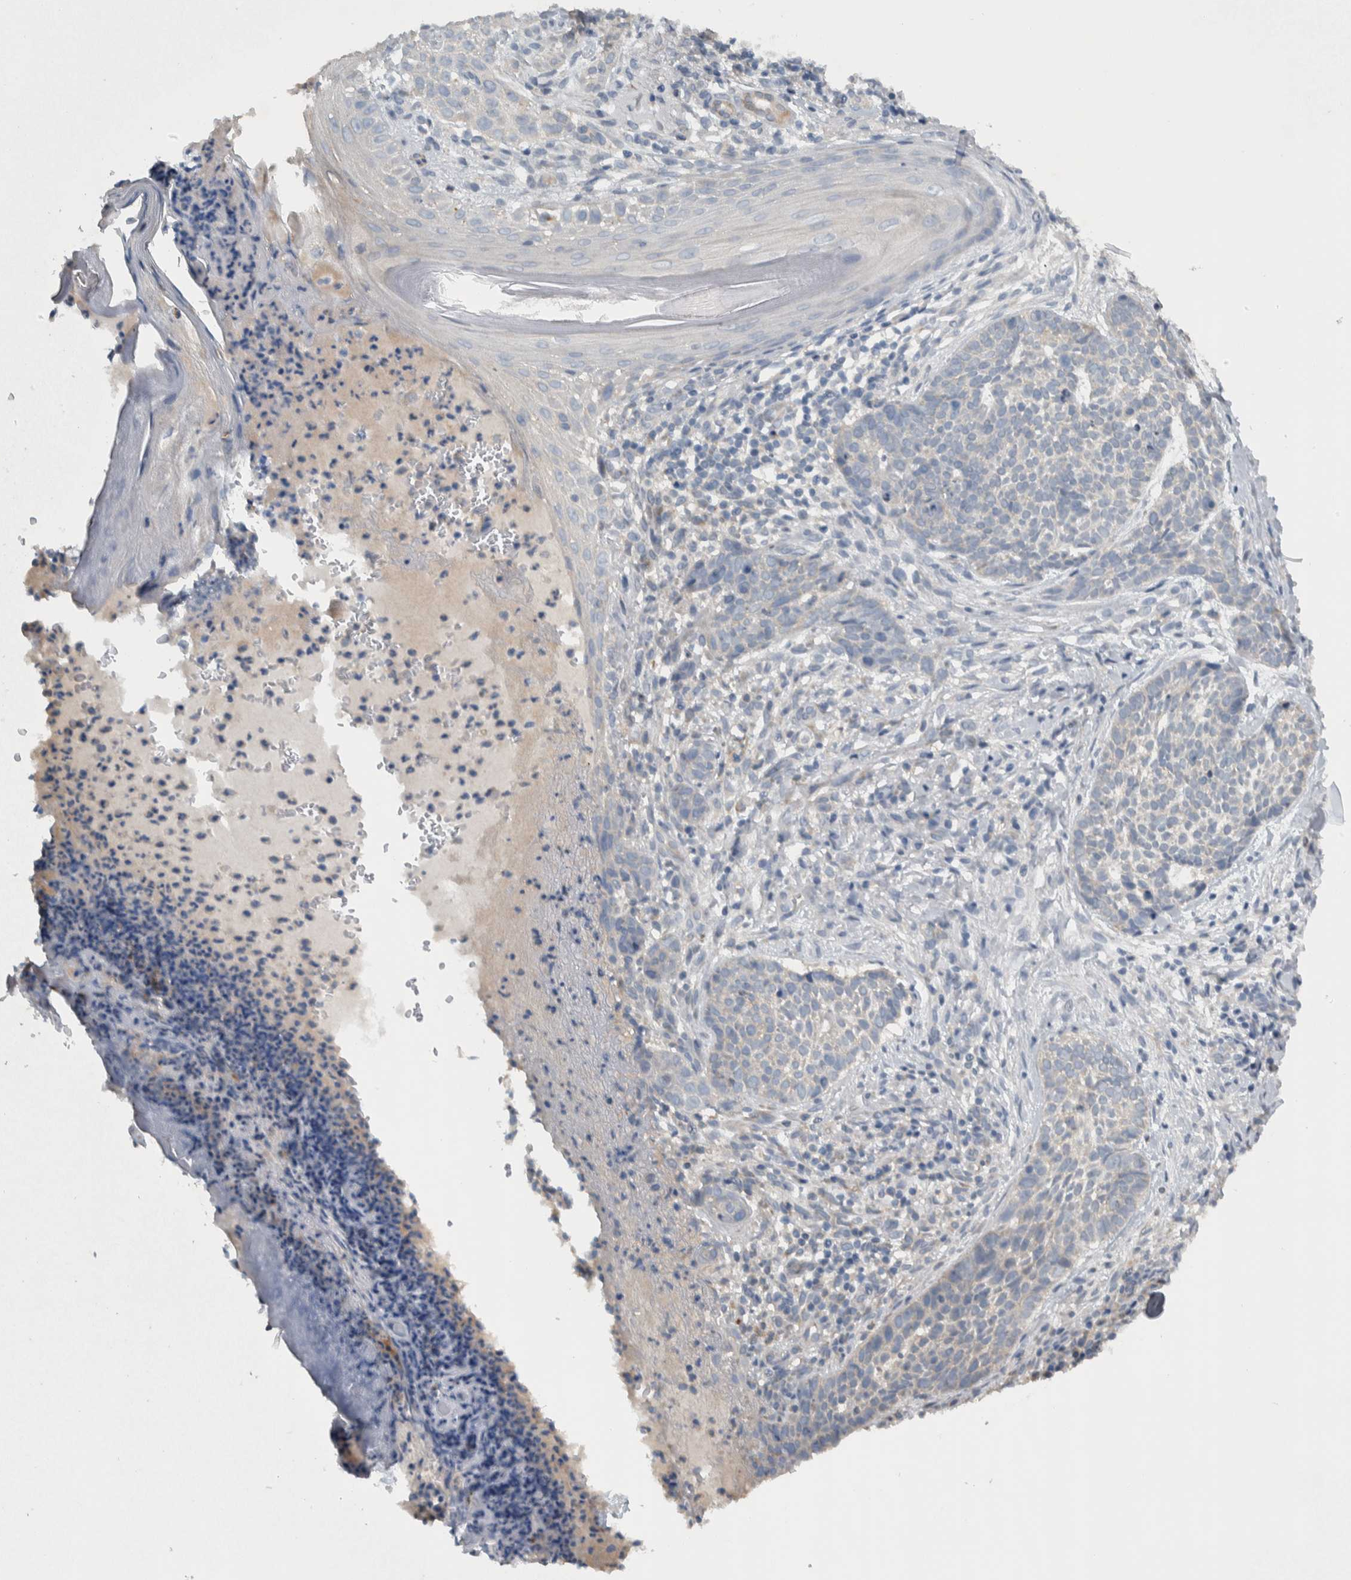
{"staining": {"intensity": "negative", "quantity": "none", "location": "none"}, "tissue": "skin cancer", "cell_type": "Tumor cells", "image_type": "cancer", "snomed": [{"axis": "morphology", "description": "Normal tissue, NOS"}, {"axis": "morphology", "description": "Basal cell carcinoma"}, {"axis": "topography", "description": "Skin"}], "caption": "This is an IHC micrograph of skin cancer (basal cell carcinoma). There is no staining in tumor cells.", "gene": "NT5C2", "patient": {"sex": "male", "age": 67}}